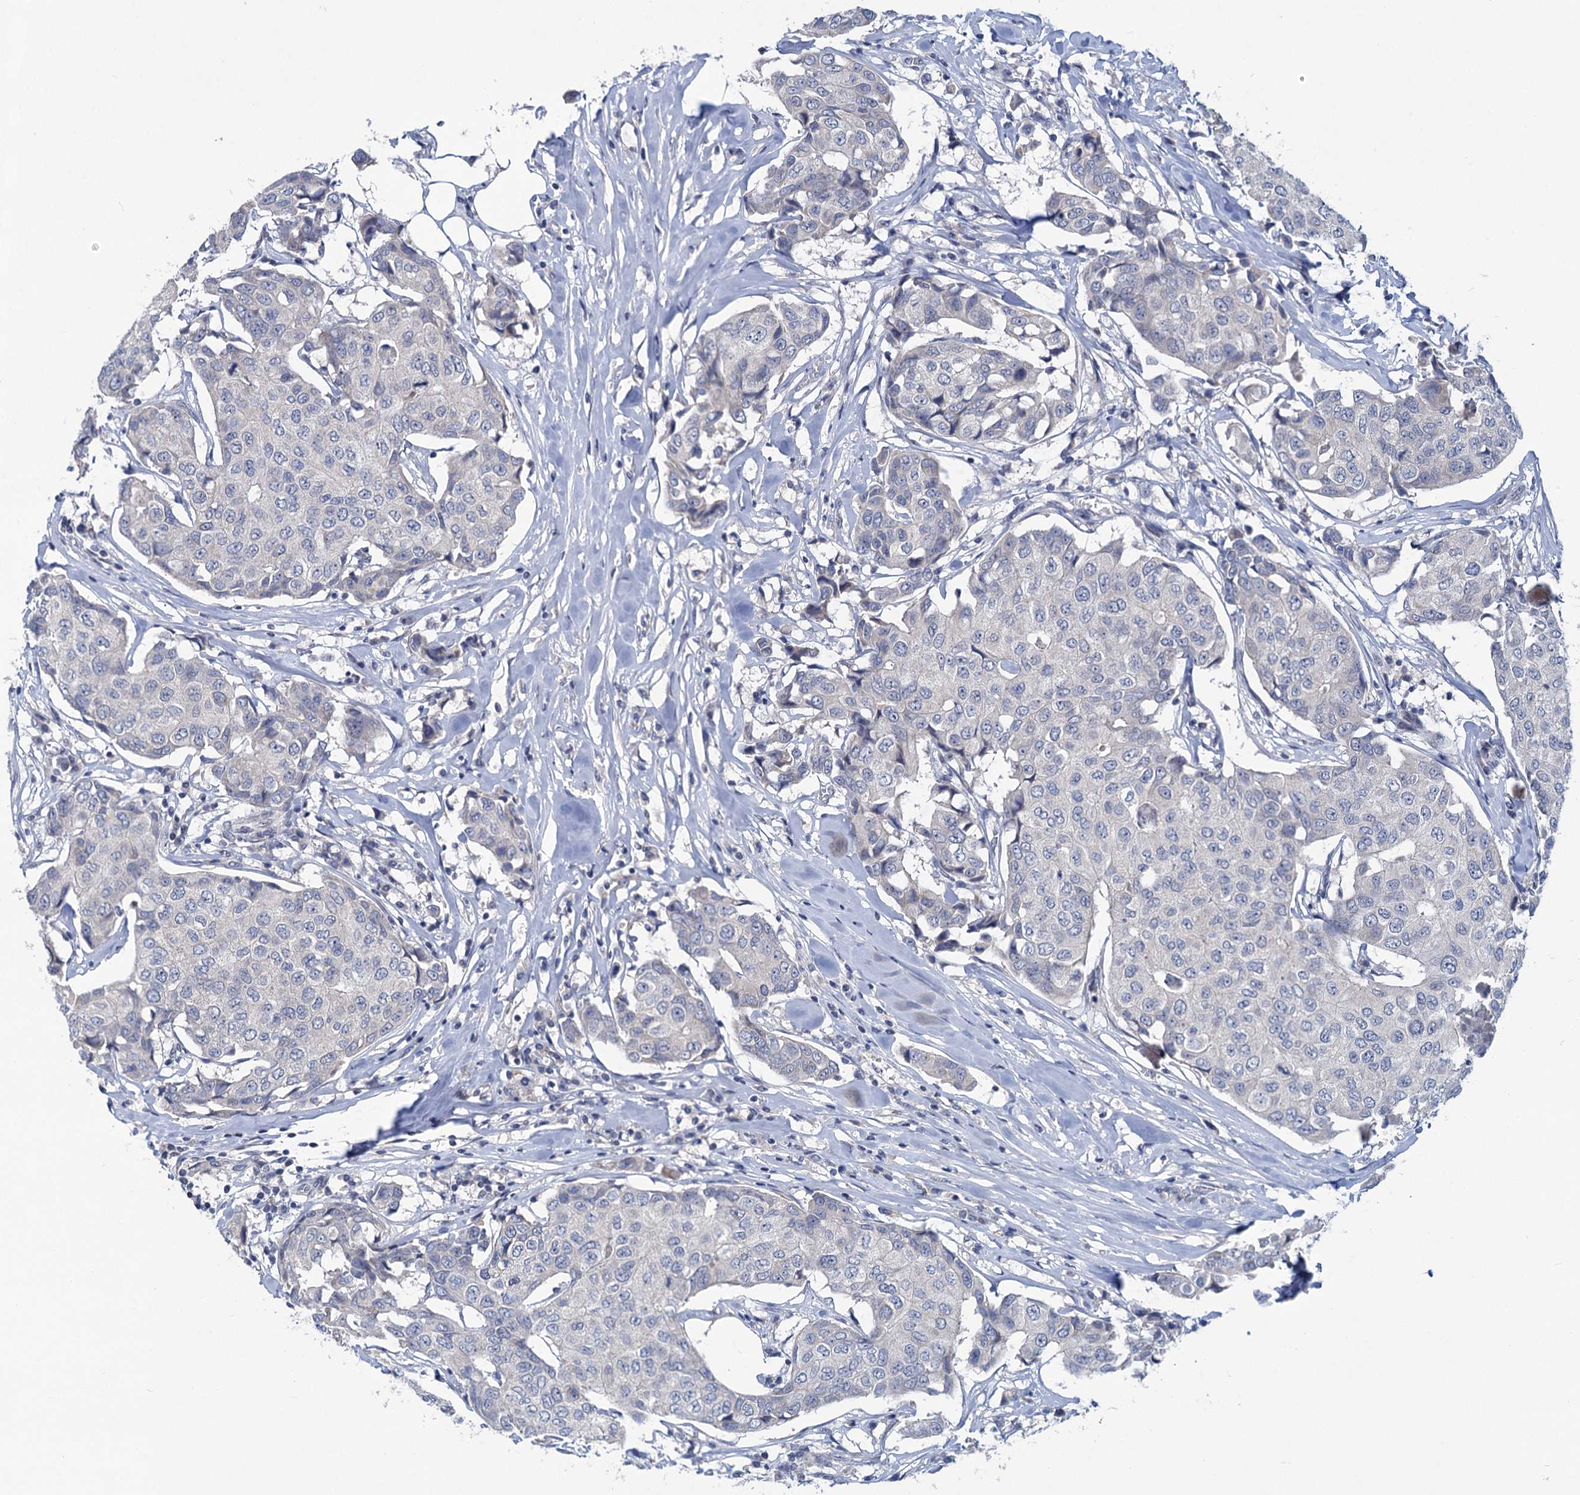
{"staining": {"intensity": "negative", "quantity": "none", "location": "none"}, "tissue": "breast cancer", "cell_type": "Tumor cells", "image_type": "cancer", "snomed": [{"axis": "morphology", "description": "Duct carcinoma"}, {"axis": "topography", "description": "Breast"}], "caption": "Immunohistochemical staining of human breast cancer (intraductal carcinoma) demonstrates no significant staining in tumor cells. (DAB IHC visualized using brightfield microscopy, high magnification).", "gene": "TTC17", "patient": {"sex": "female", "age": 80}}